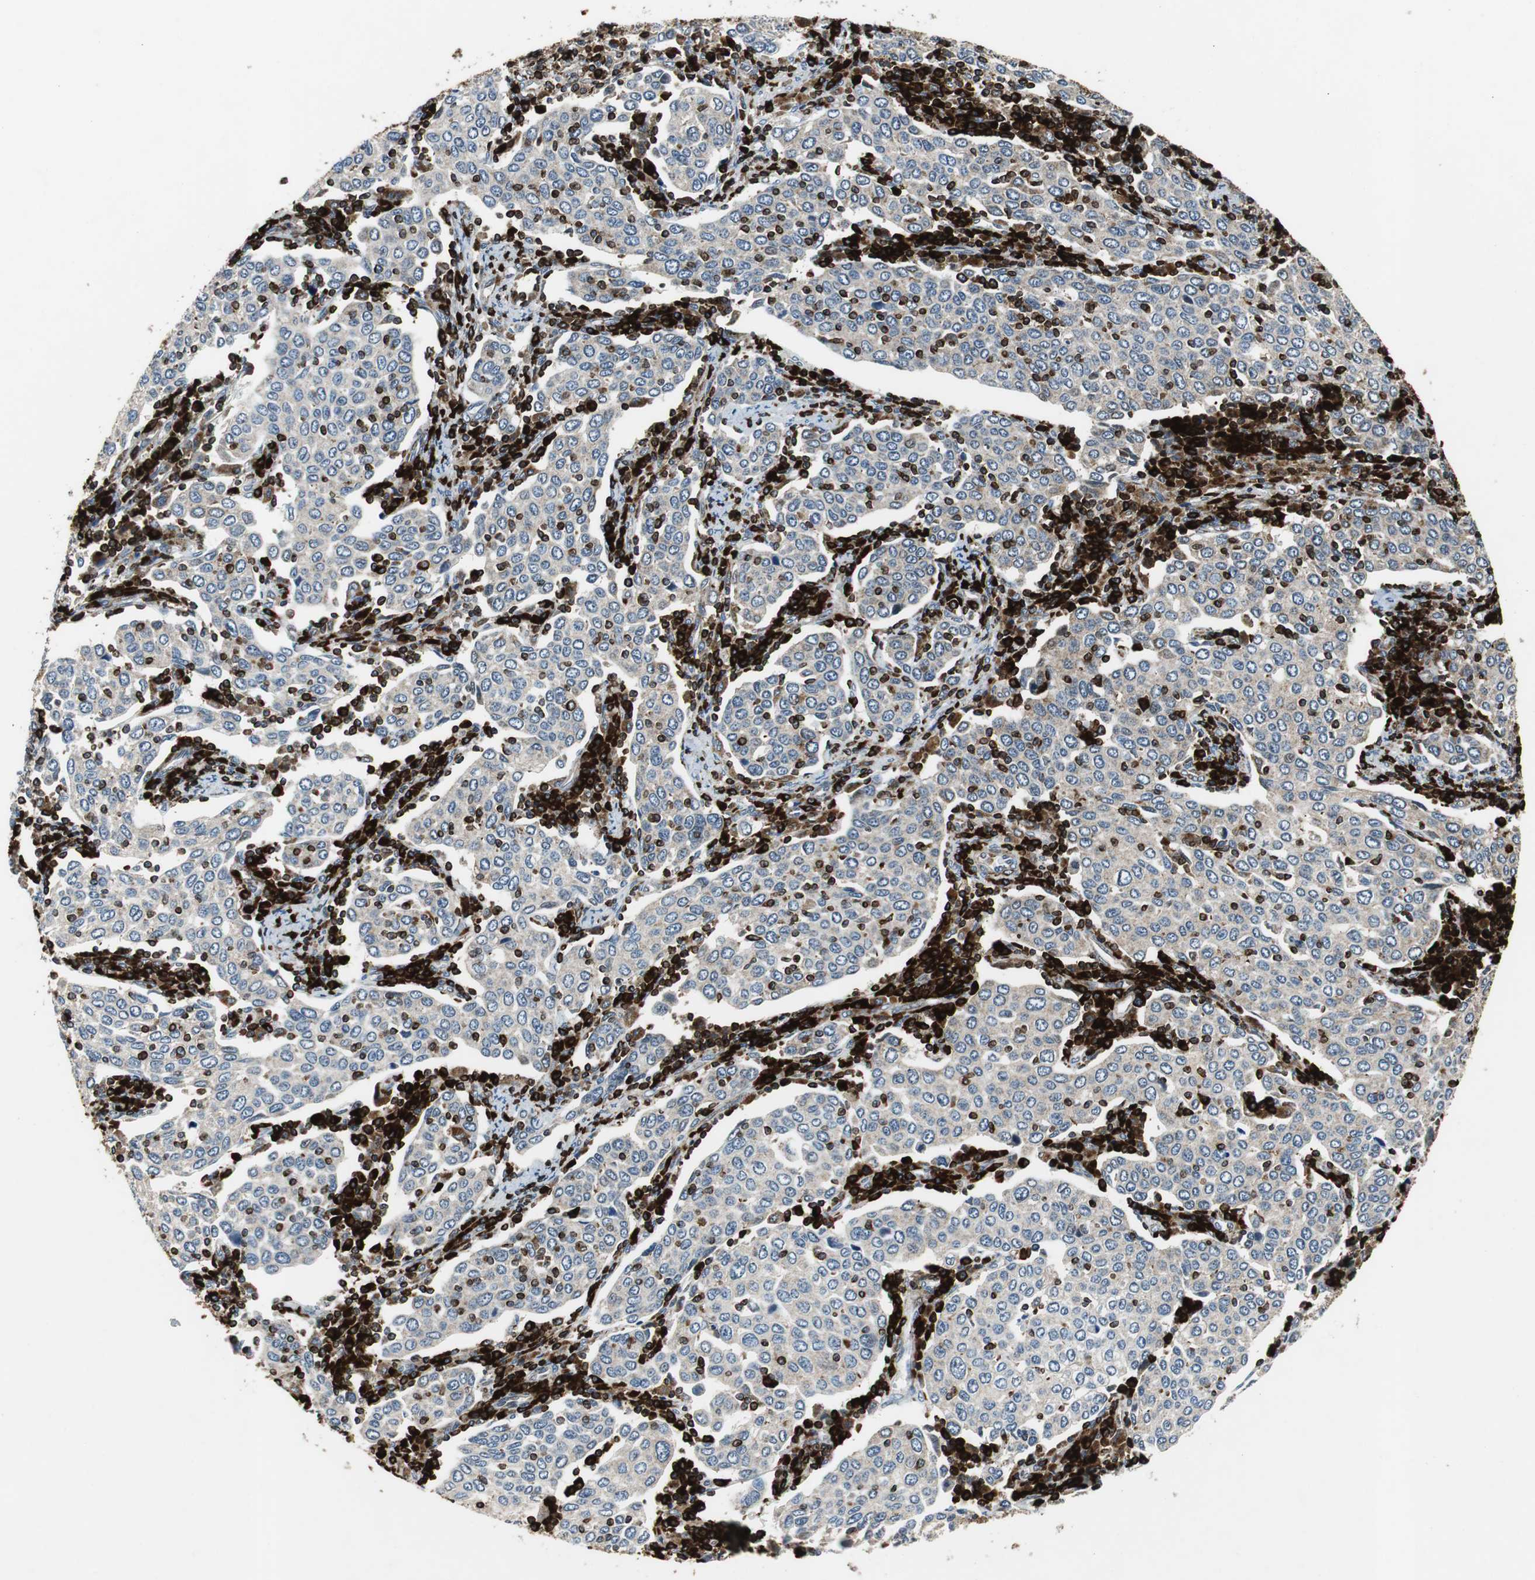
{"staining": {"intensity": "negative", "quantity": "none", "location": "none"}, "tissue": "cervical cancer", "cell_type": "Tumor cells", "image_type": "cancer", "snomed": [{"axis": "morphology", "description": "Squamous cell carcinoma, NOS"}, {"axis": "topography", "description": "Cervix"}], "caption": "The image shows no staining of tumor cells in squamous cell carcinoma (cervical).", "gene": "TUBA4A", "patient": {"sex": "female", "age": 40}}